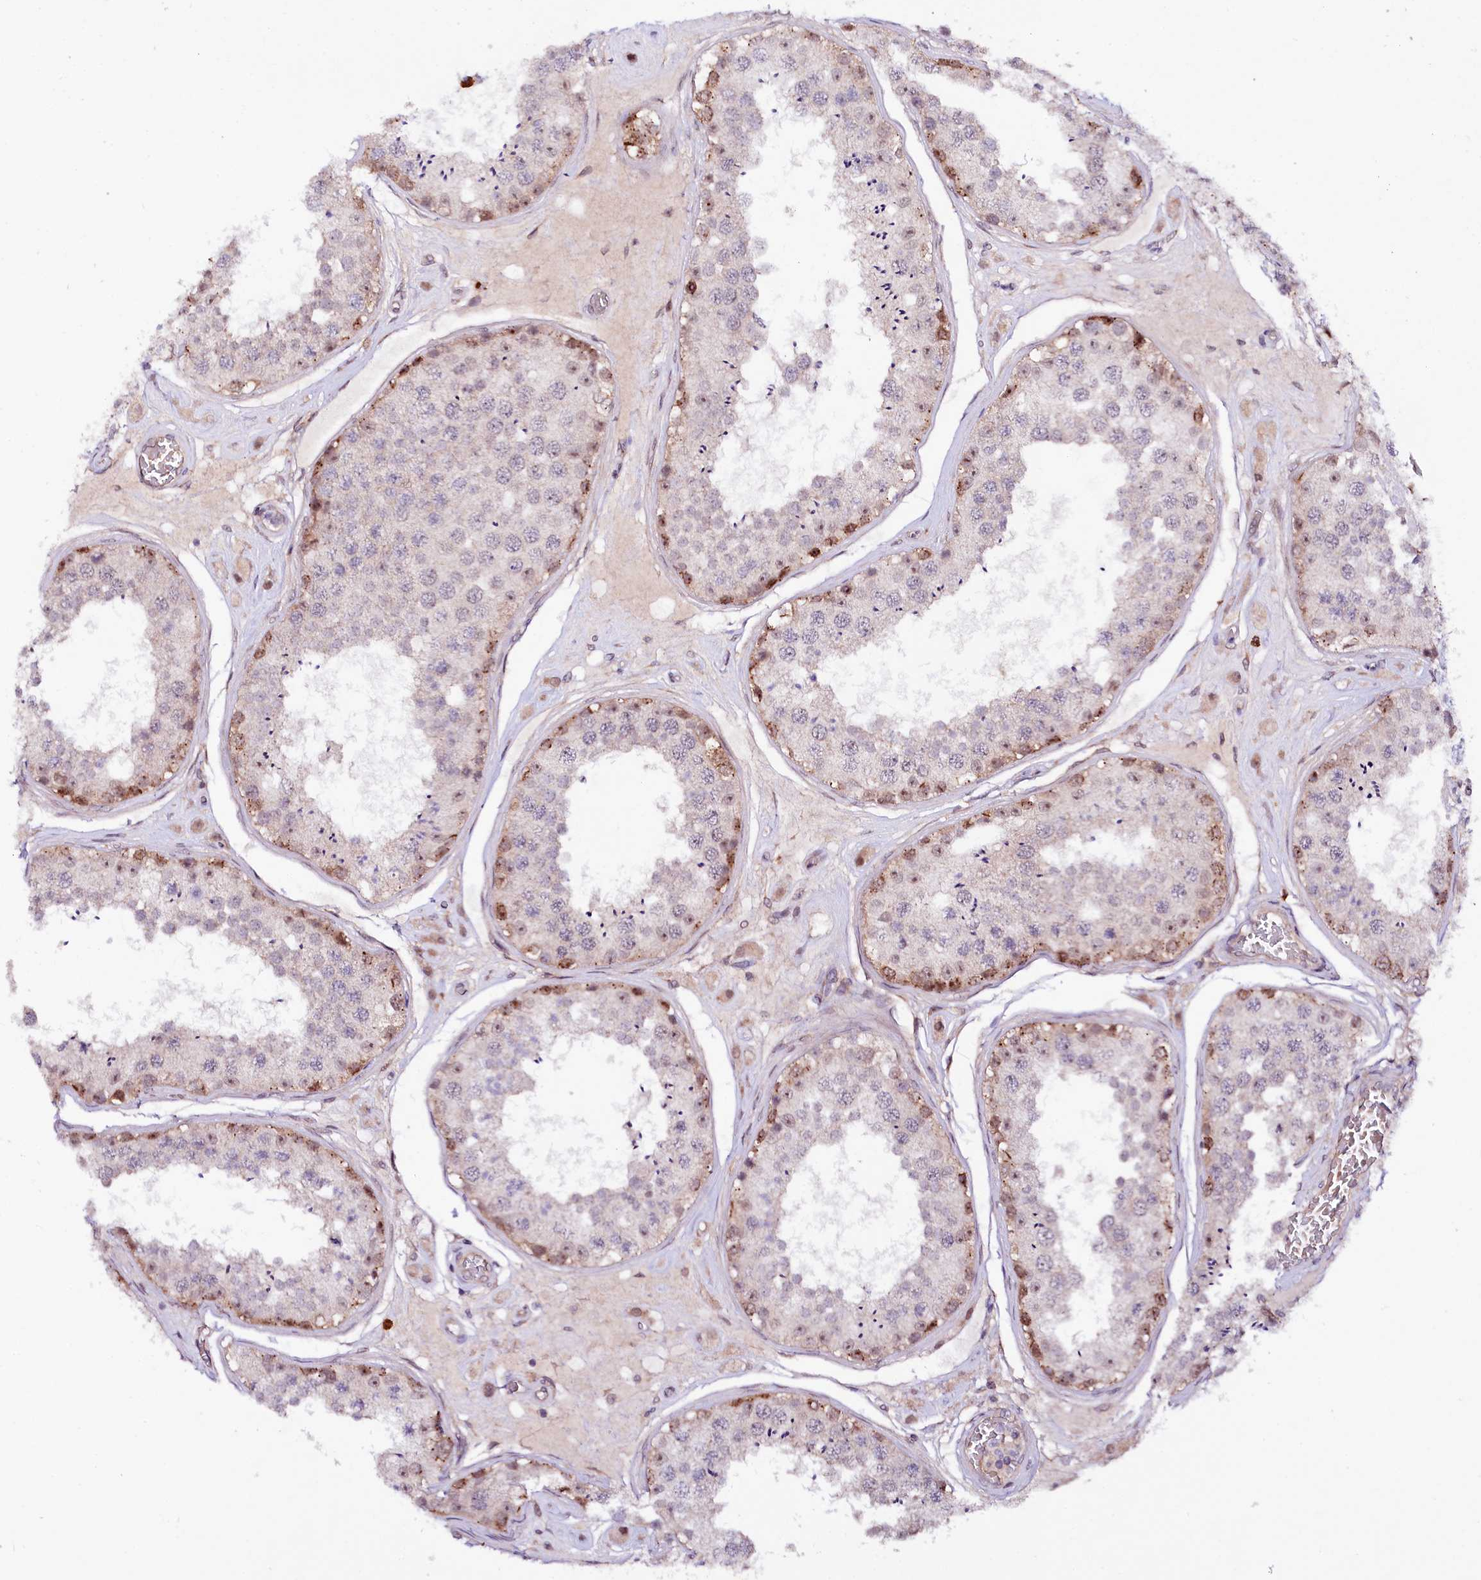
{"staining": {"intensity": "moderate", "quantity": "<25%", "location": "cytoplasmic/membranous,nuclear"}, "tissue": "testis", "cell_type": "Cells in seminiferous ducts", "image_type": "normal", "snomed": [{"axis": "morphology", "description": "Normal tissue, NOS"}, {"axis": "topography", "description": "Testis"}], "caption": "Protein expression analysis of unremarkable human testis reveals moderate cytoplasmic/membranous,nuclear expression in about <25% of cells in seminiferous ducts. (DAB (3,3'-diaminobenzidine) IHC, brown staining for protein, blue staining for nuclei).", "gene": "PHLDB1", "patient": {"sex": "male", "age": 25}}